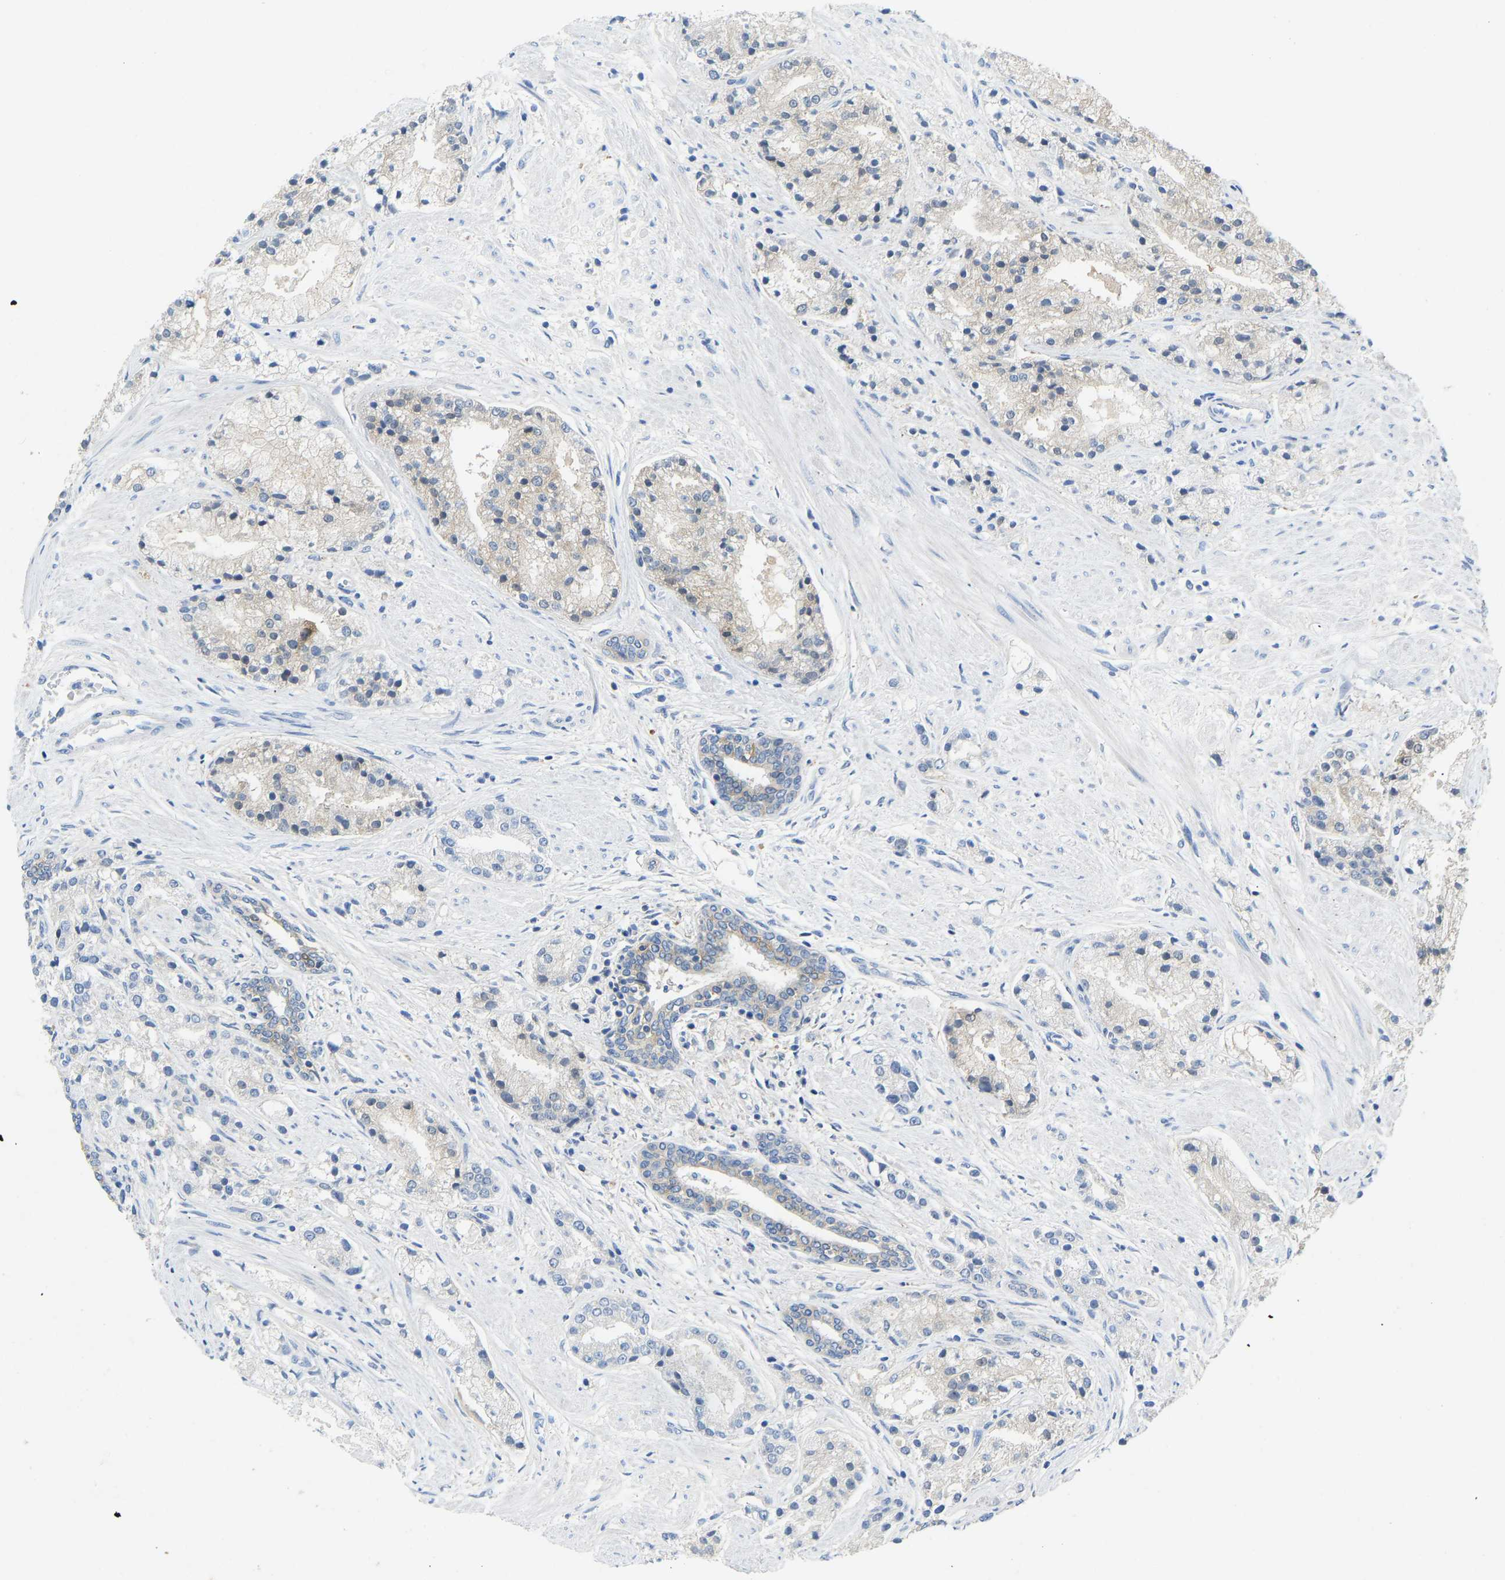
{"staining": {"intensity": "negative", "quantity": "none", "location": "none"}, "tissue": "prostate cancer", "cell_type": "Tumor cells", "image_type": "cancer", "snomed": [{"axis": "morphology", "description": "Adenocarcinoma, High grade"}, {"axis": "topography", "description": "Prostate"}], "caption": "IHC of adenocarcinoma (high-grade) (prostate) demonstrates no staining in tumor cells. Brightfield microscopy of IHC stained with DAB (brown) and hematoxylin (blue), captured at high magnification.", "gene": "NDRG3", "patient": {"sex": "male", "age": 50}}